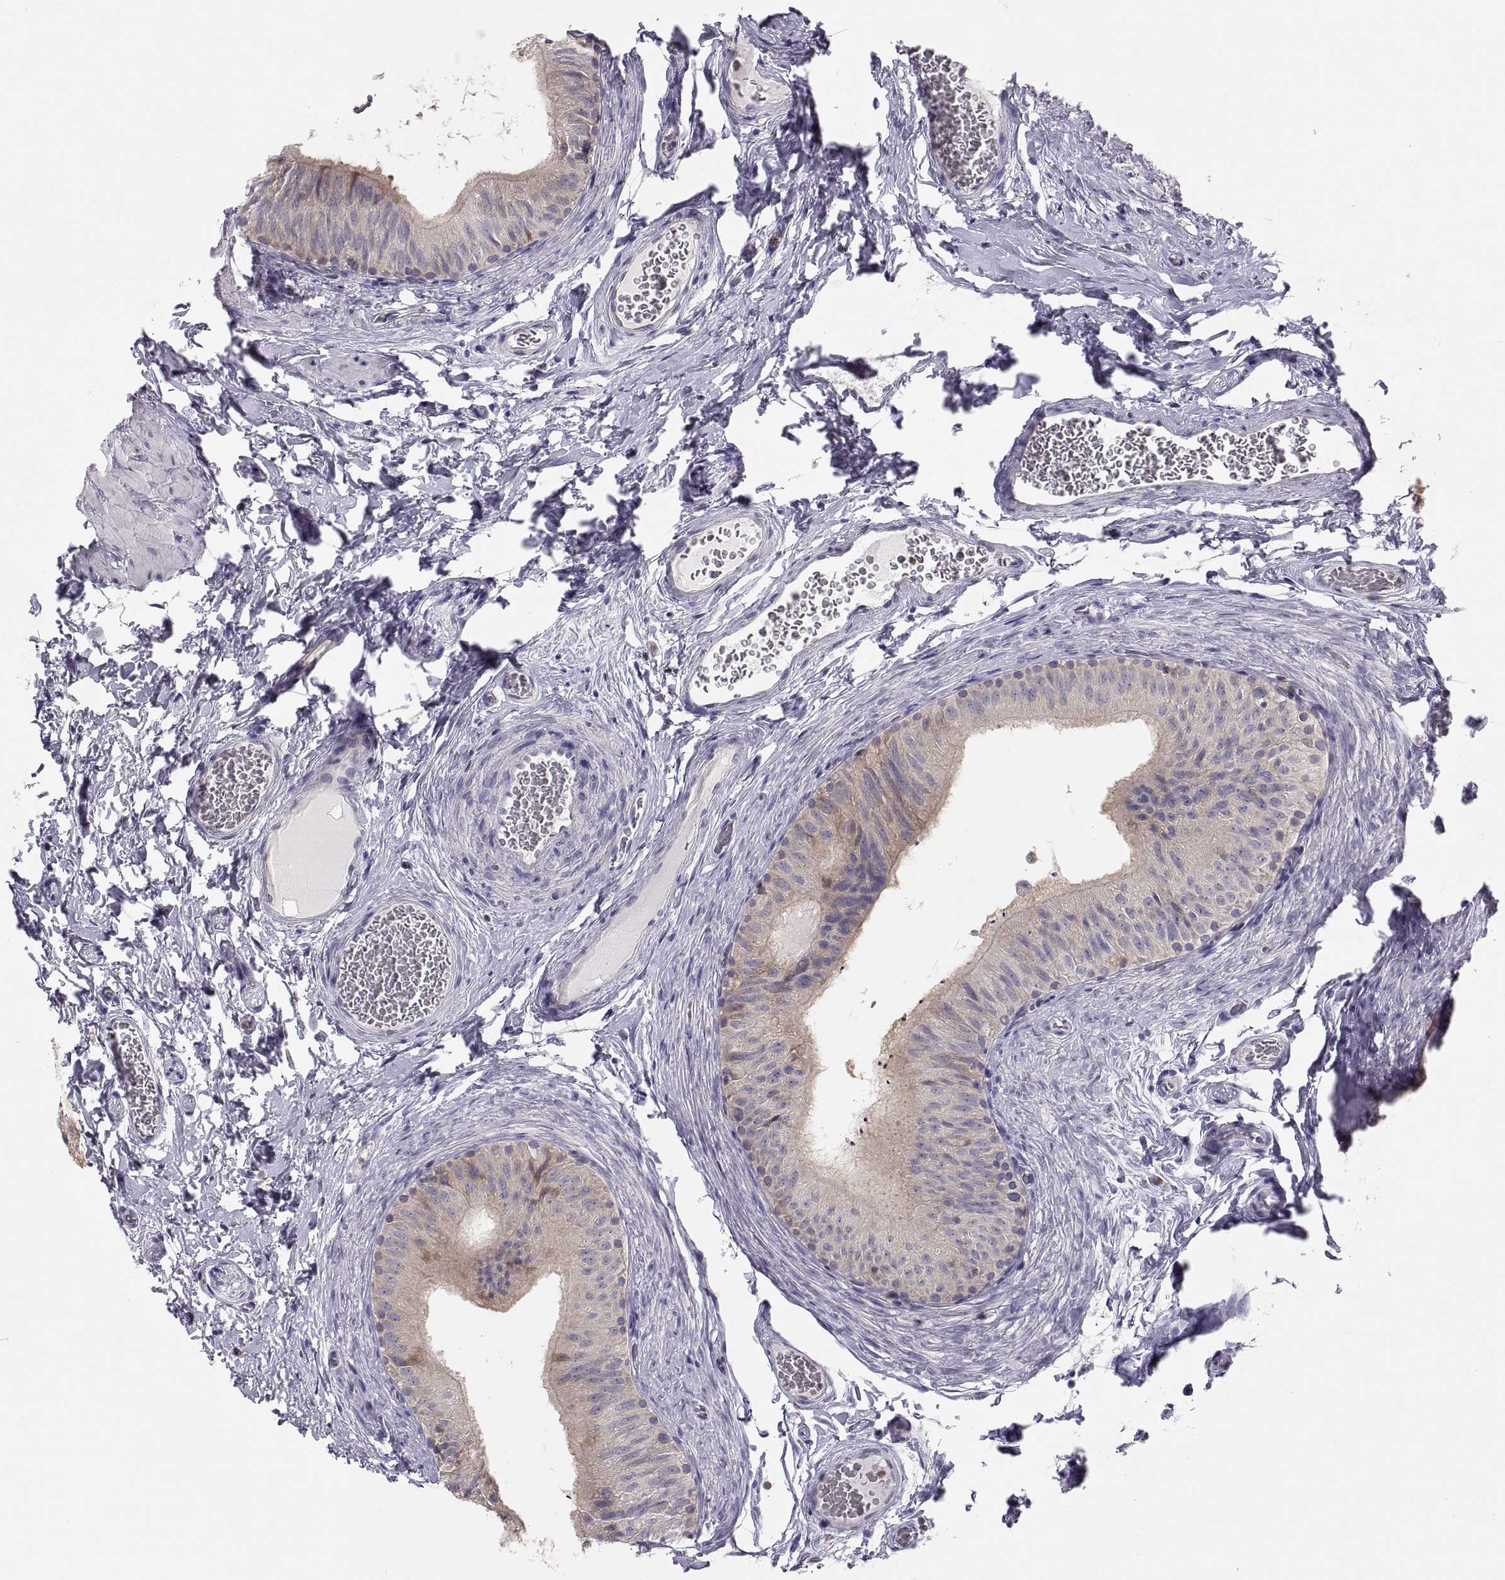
{"staining": {"intensity": "weak", "quantity": "<25%", "location": "cytoplasmic/membranous"}, "tissue": "epididymis", "cell_type": "Glandular cells", "image_type": "normal", "snomed": [{"axis": "morphology", "description": "Normal tissue, NOS"}, {"axis": "topography", "description": "Epididymis"}, {"axis": "topography", "description": "Vas deferens"}], "caption": "Immunohistochemistry (IHC) micrograph of benign epididymis: epididymis stained with DAB (3,3'-diaminobenzidine) exhibits no significant protein expression in glandular cells.", "gene": "ERO1A", "patient": {"sex": "male", "age": 23}}